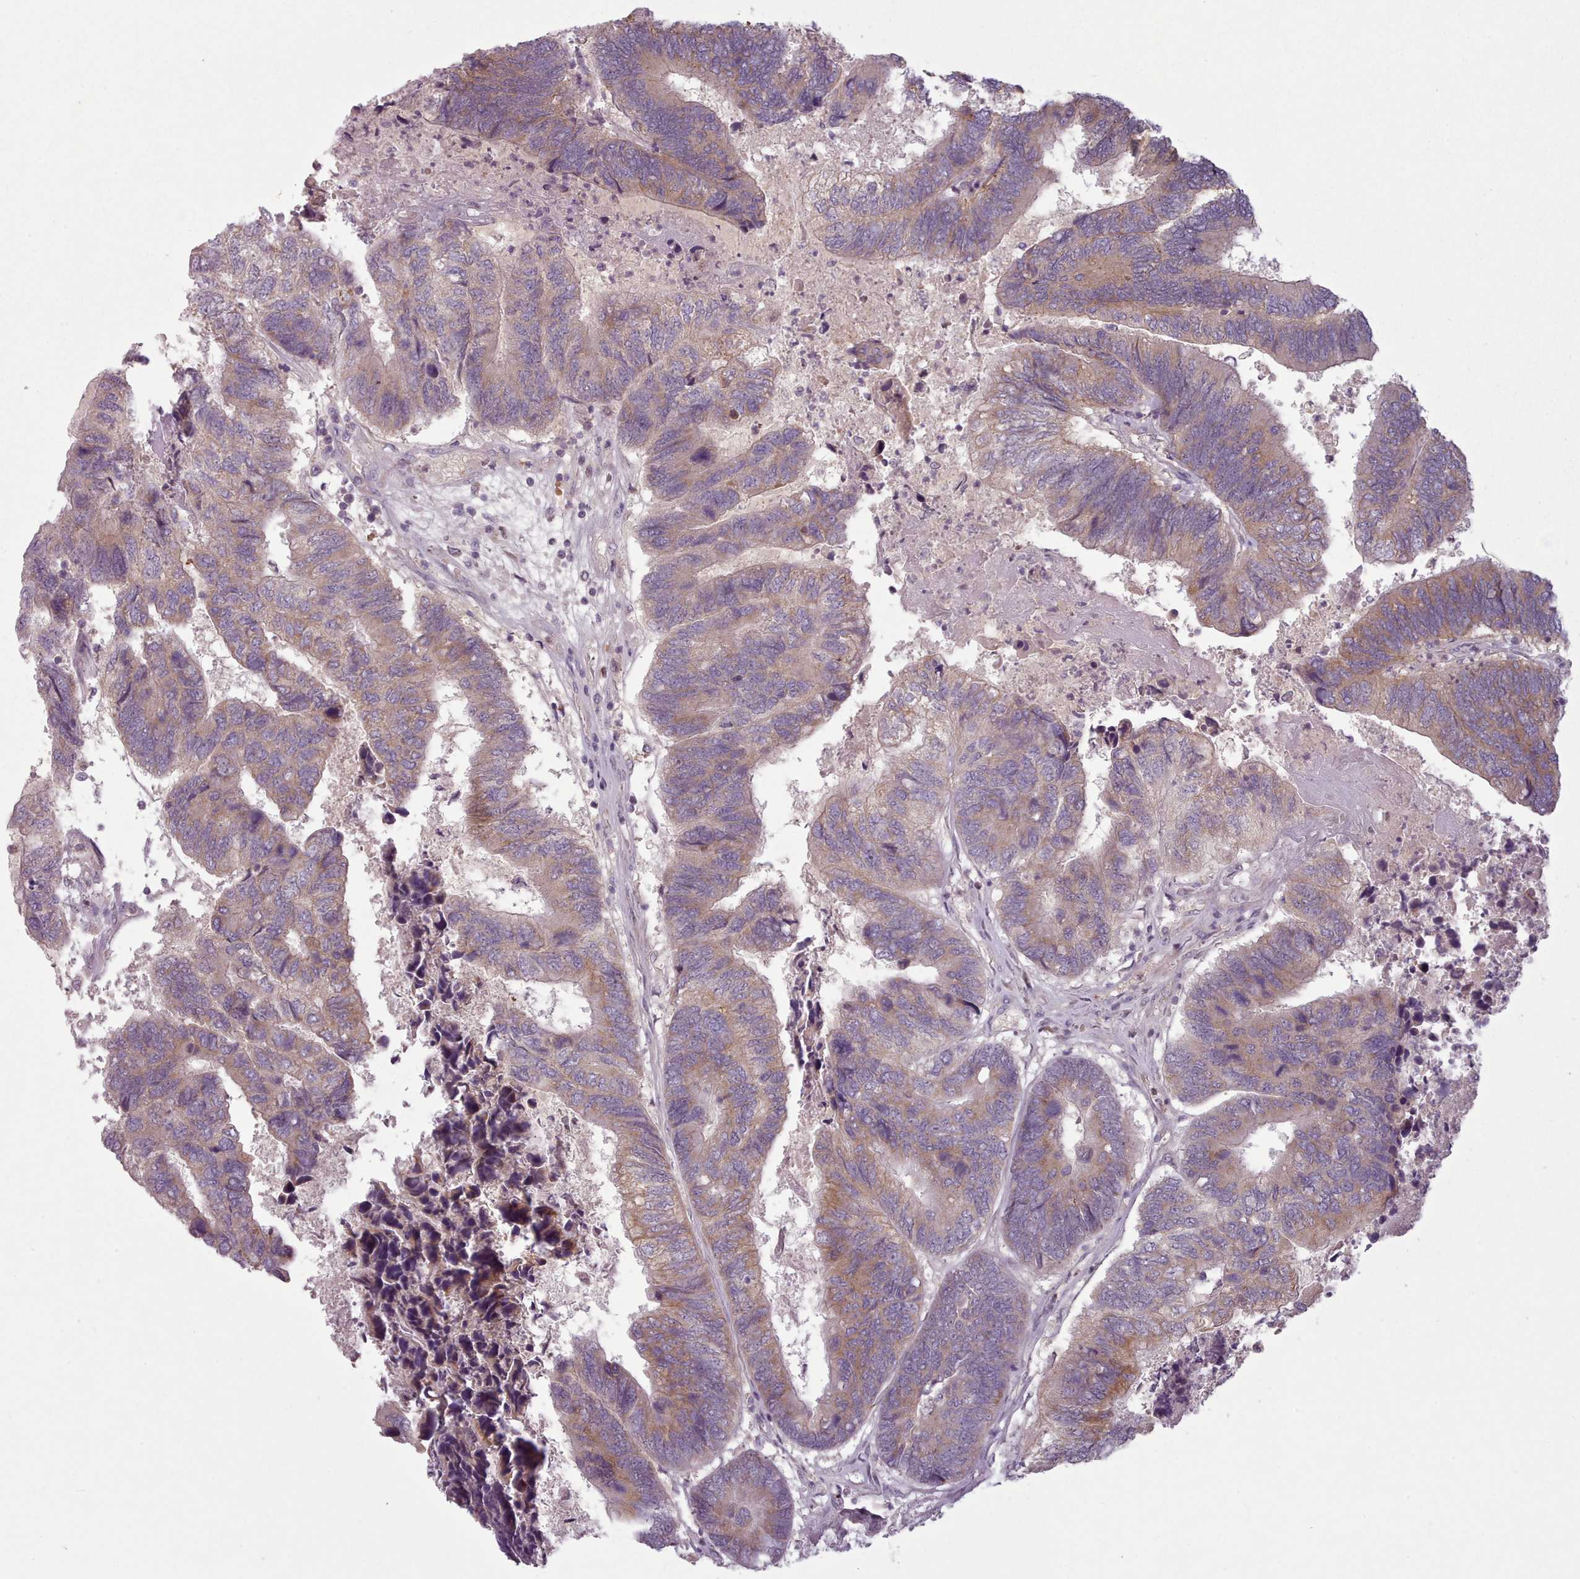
{"staining": {"intensity": "weak", "quantity": ">75%", "location": "cytoplasmic/membranous"}, "tissue": "colorectal cancer", "cell_type": "Tumor cells", "image_type": "cancer", "snomed": [{"axis": "morphology", "description": "Adenocarcinoma, NOS"}, {"axis": "topography", "description": "Colon"}], "caption": "DAB immunohistochemical staining of human colorectal adenocarcinoma demonstrates weak cytoplasmic/membranous protein positivity in approximately >75% of tumor cells. The protein of interest is stained brown, and the nuclei are stained in blue (DAB (3,3'-diaminobenzidine) IHC with brightfield microscopy, high magnification).", "gene": "LAPTM5", "patient": {"sex": "female", "age": 67}}